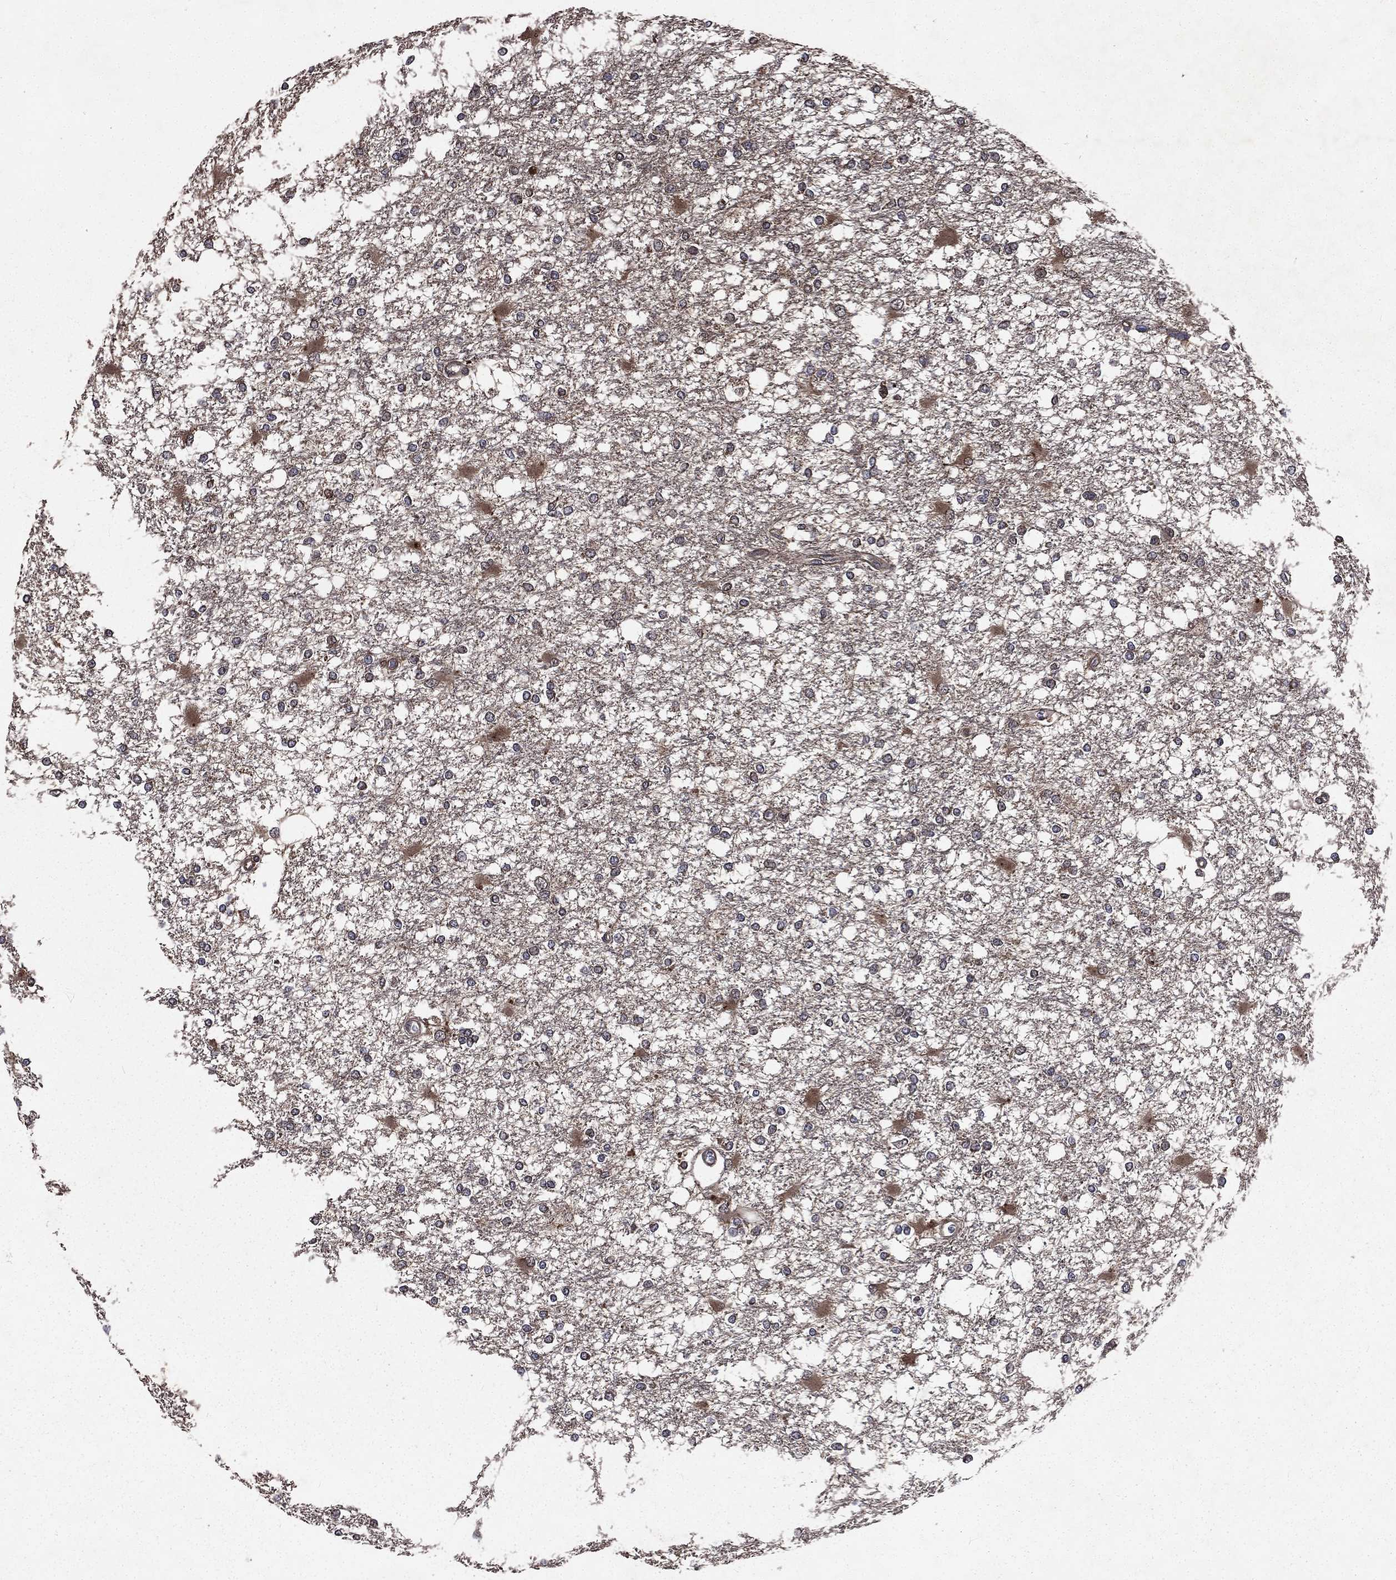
{"staining": {"intensity": "moderate", "quantity": "<25%", "location": "cytoplasmic/membranous"}, "tissue": "glioma", "cell_type": "Tumor cells", "image_type": "cancer", "snomed": [{"axis": "morphology", "description": "Glioma, malignant, High grade"}, {"axis": "topography", "description": "Cerebral cortex"}], "caption": "Malignant glioma (high-grade) tissue reveals moderate cytoplasmic/membranous positivity in approximately <25% of tumor cells", "gene": "LENG8", "patient": {"sex": "male", "age": 79}}